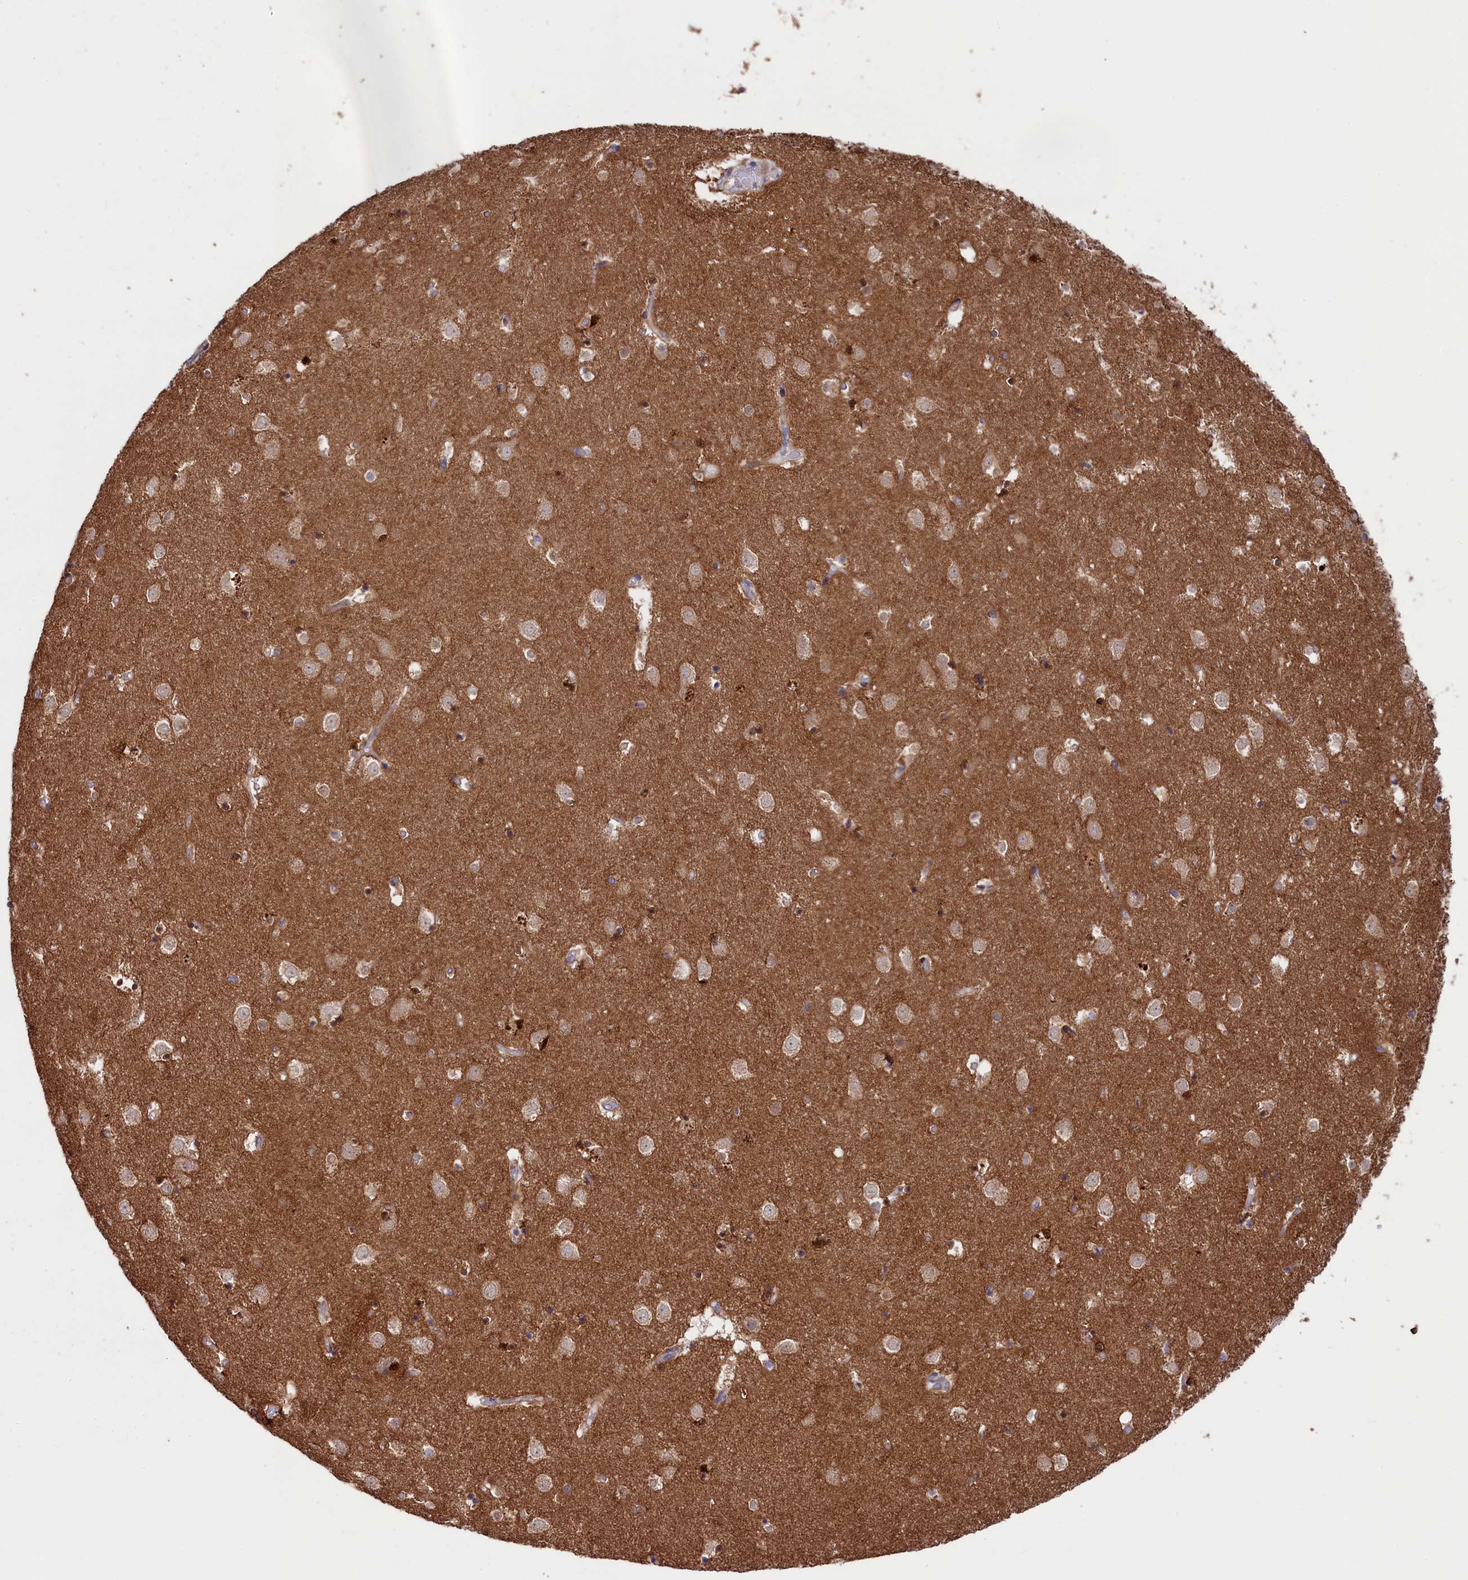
{"staining": {"intensity": "moderate", "quantity": "<25%", "location": "cytoplasmic/membranous"}, "tissue": "caudate", "cell_type": "Glial cells", "image_type": "normal", "snomed": [{"axis": "morphology", "description": "Normal tissue, NOS"}, {"axis": "topography", "description": "Lateral ventricle wall"}], "caption": "A photomicrograph showing moderate cytoplasmic/membranous staining in about <25% of glial cells in unremarkable caudate, as visualized by brown immunohistochemical staining.", "gene": "GPR108", "patient": {"sex": "female", "age": 52}}